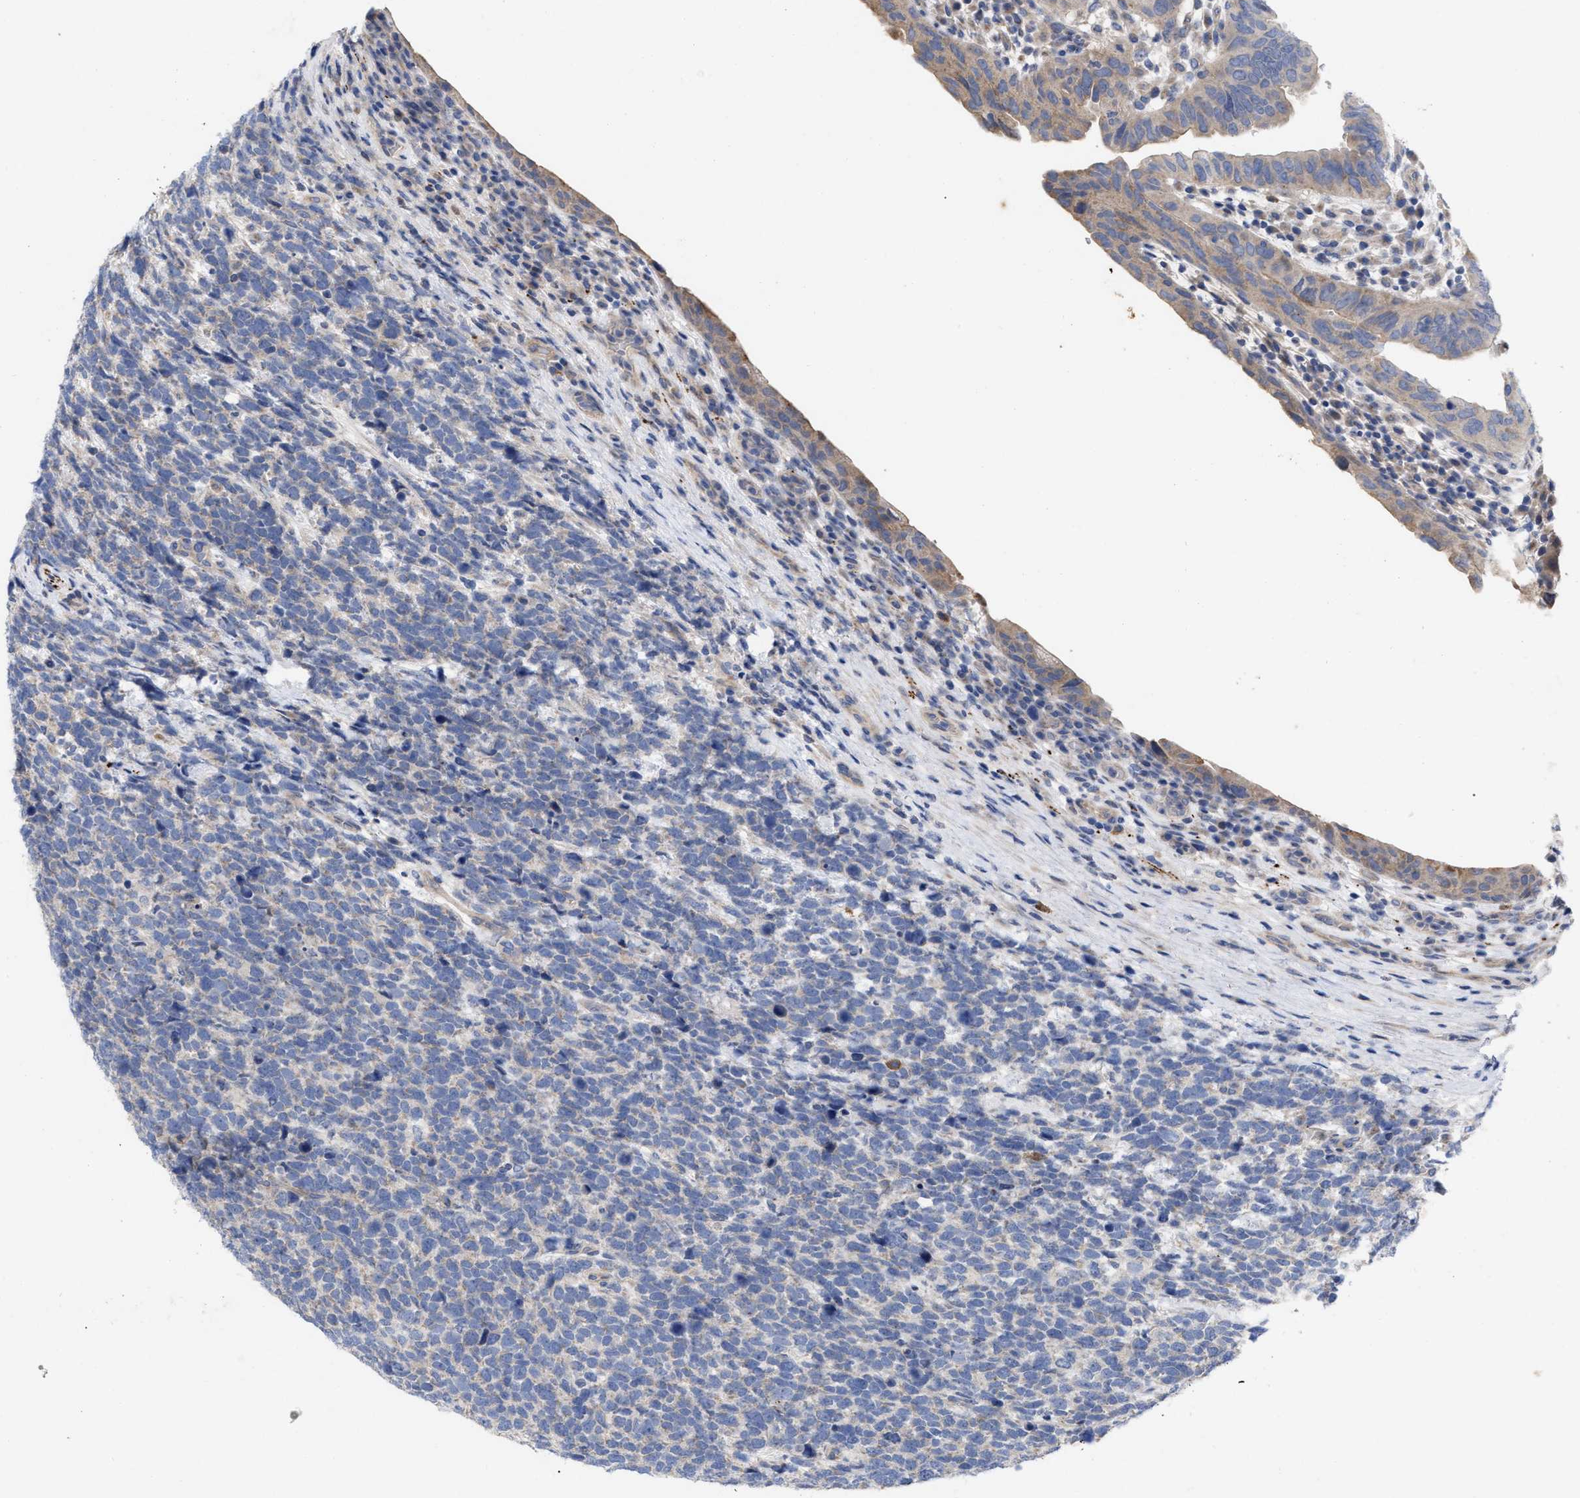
{"staining": {"intensity": "negative", "quantity": "none", "location": "none"}, "tissue": "urothelial cancer", "cell_type": "Tumor cells", "image_type": "cancer", "snomed": [{"axis": "morphology", "description": "Urothelial carcinoma, High grade"}, {"axis": "topography", "description": "Urinary bladder"}], "caption": "Immunohistochemistry (IHC) micrograph of urothelial cancer stained for a protein (brown), which shows no expression in tumor cells.", "gene": "VIP", "patient": {"sex": "female", "age": 82}}